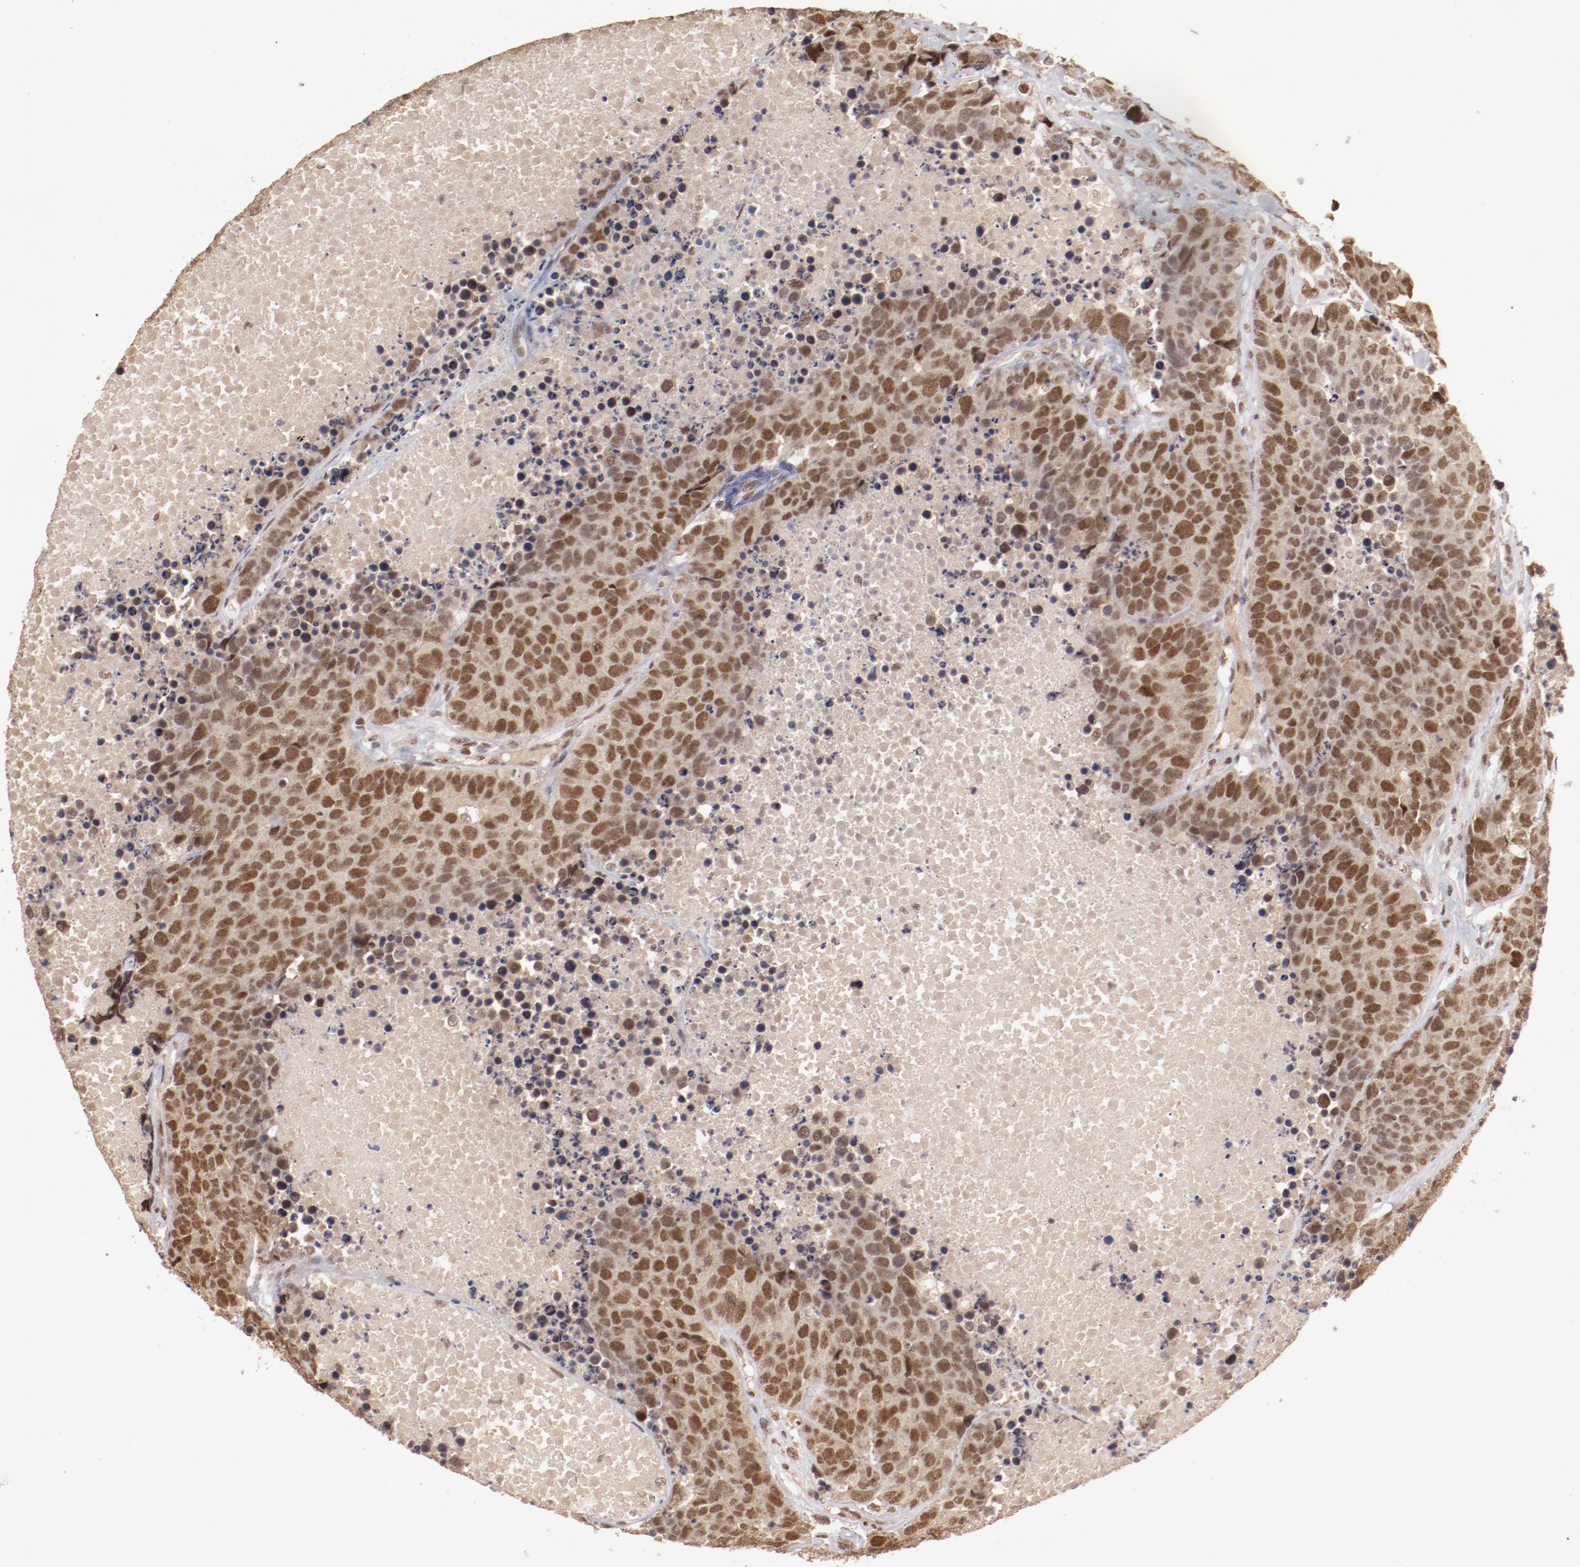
{"staining": {"intensity": "moderate", "quantity": ">75%", "location": "cytoplasmic/membranous,nuclear"}, "tissue": "carcinoid", "cell_type": "Tumor cells", "image_type": "cancer", "snomed": [{"axis": "morphology", "description": "Carcinoid, malignant, NOS"}, {"axis": "topography", "description": "Lung"}], "caption": "Moderate cytoplasmic/membranous and nuclear staining is identified in approximately >75% of tumor cells in carcinoid (malignant).", "gene": "CLOCK", "patient": {"sex": "male", "age": 60}}